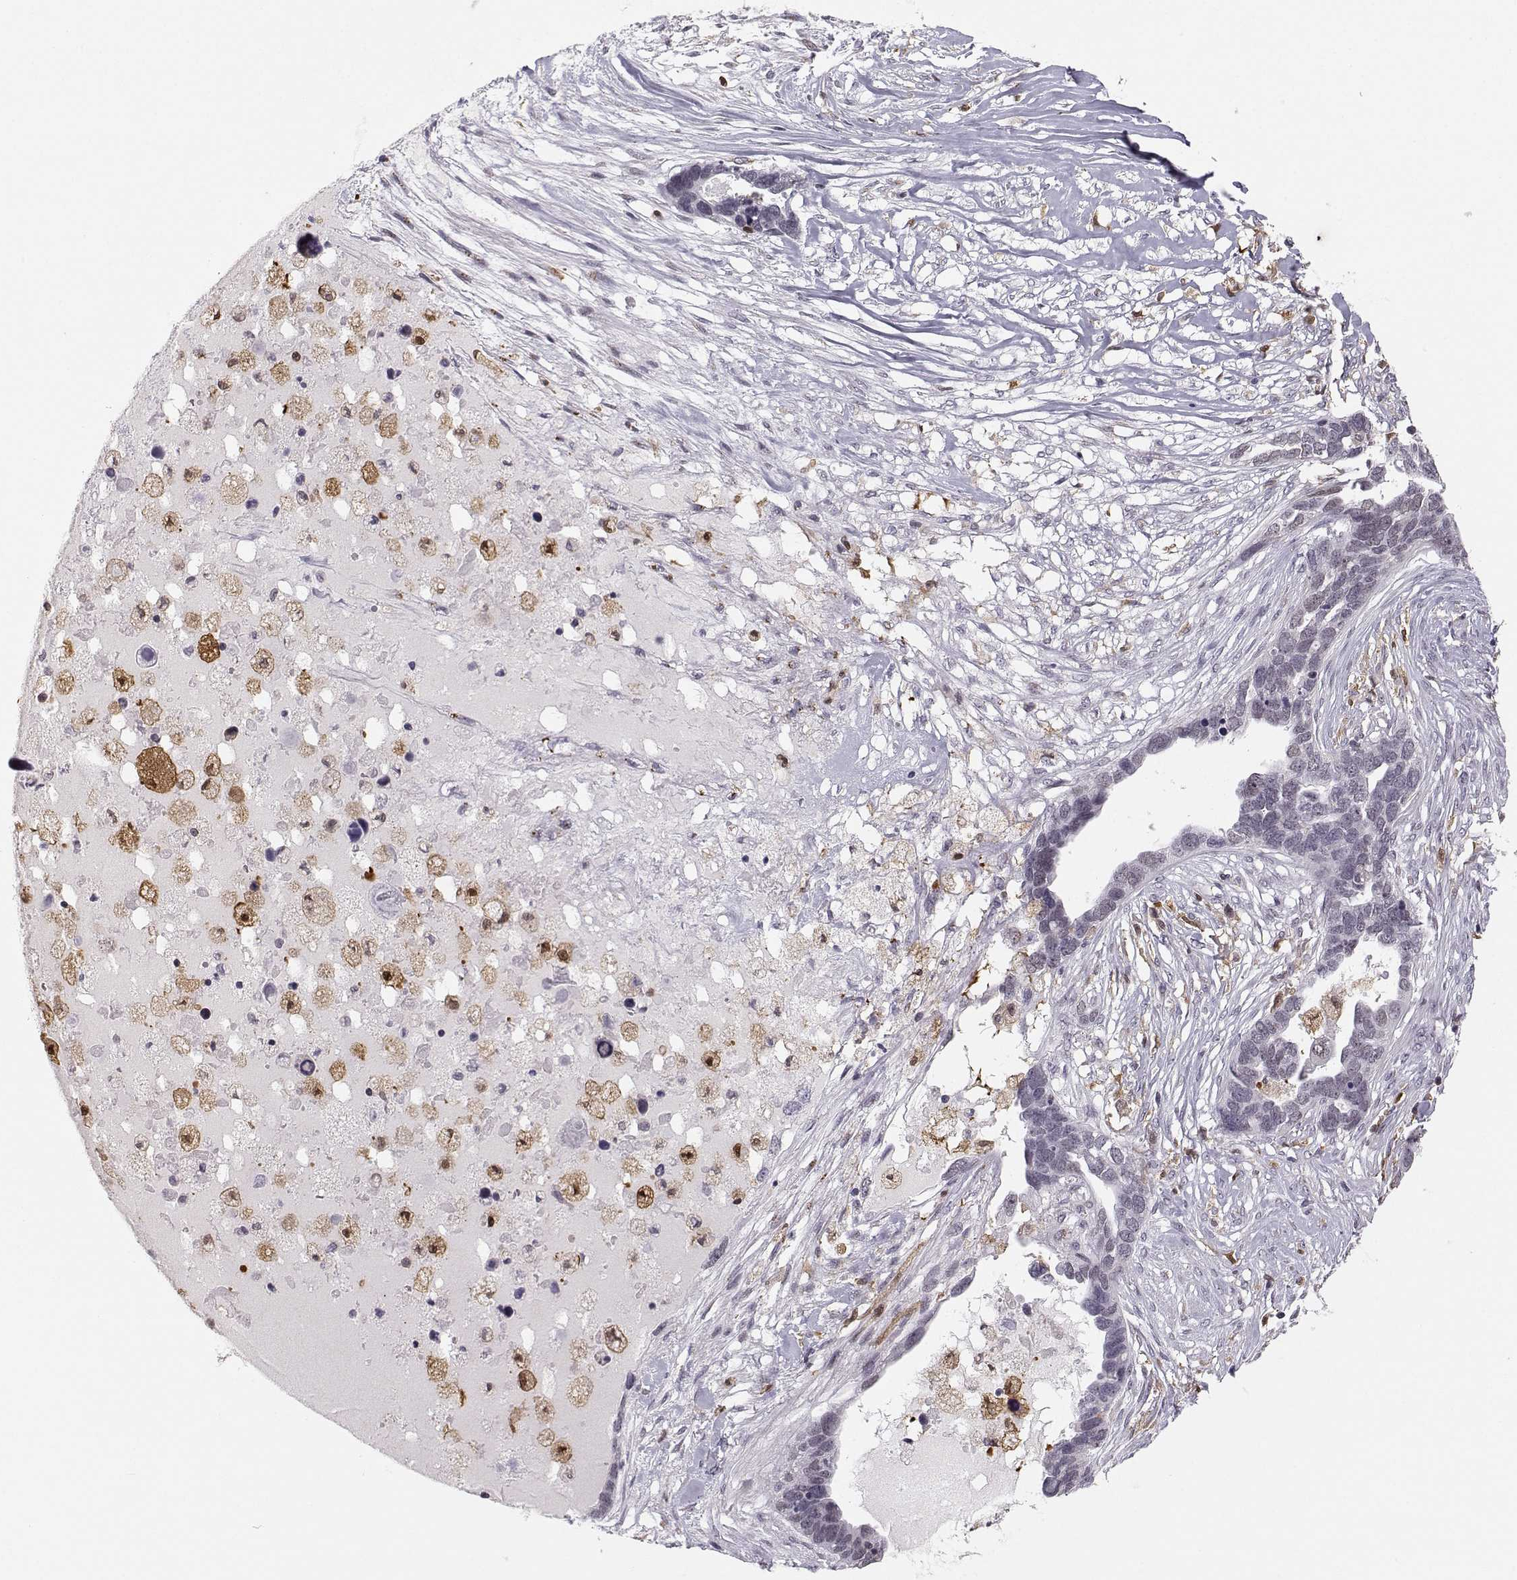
{"staining": {"intensity": "negative", "quantity": "none", "location": "none"}, "tissue": "ovarian cancer", "cell_type": "Tumor cells", "image_type": "cancer", "snomed": [{"axis": "morphology", "description": "Cystadenocarcinoma, serous, NOS"}, {"axis": "topography", "description": "Ovary"}], "caption": "Protein analysis of ovarian cancer demonstrates no significant positivity in tumor cells.", "gene": "HTR7", "patient": {"sex": "female", "age": 54}}